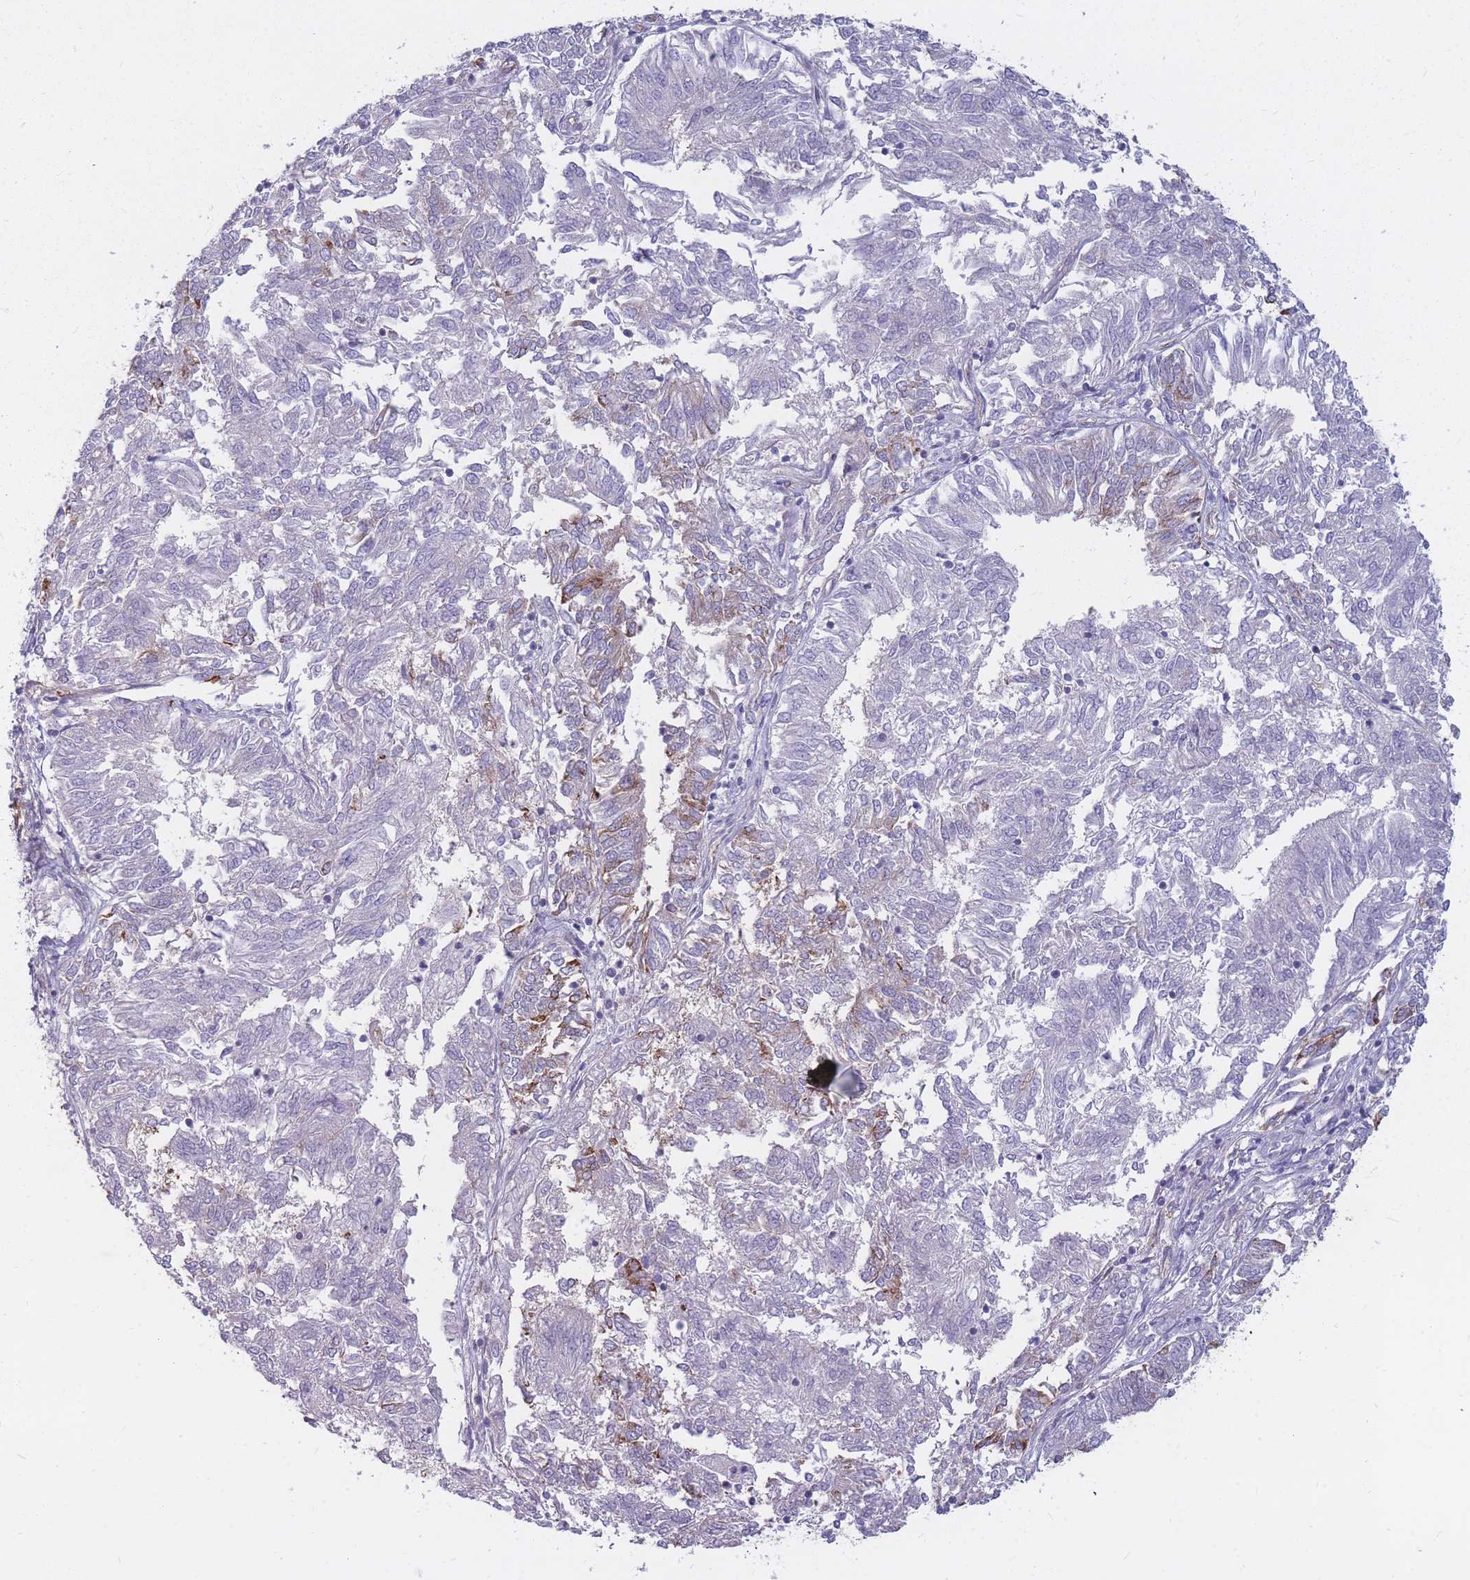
{"staining": {"intensity": "moderate", "quantity": "<25%", "location": "cytoplasmic/membranous"}, "tissue": "endometrial cancer", "cell_type": "Tumor cells", "image_type": "cancer", "snomed": [{"axis": "morphology", "description": "Adenocarcinoma, NOS"}, {"axis": "topography", "description": "Endometrium"}], "caption": "The micrograph shows staining of adenocarcinoma (endometrial), revealing moderate cytoplasmic/membranous protein expression (brown color) within tumor cells.", "gene": "GNA11", "patient": {"sex": "female", "age": 58}}